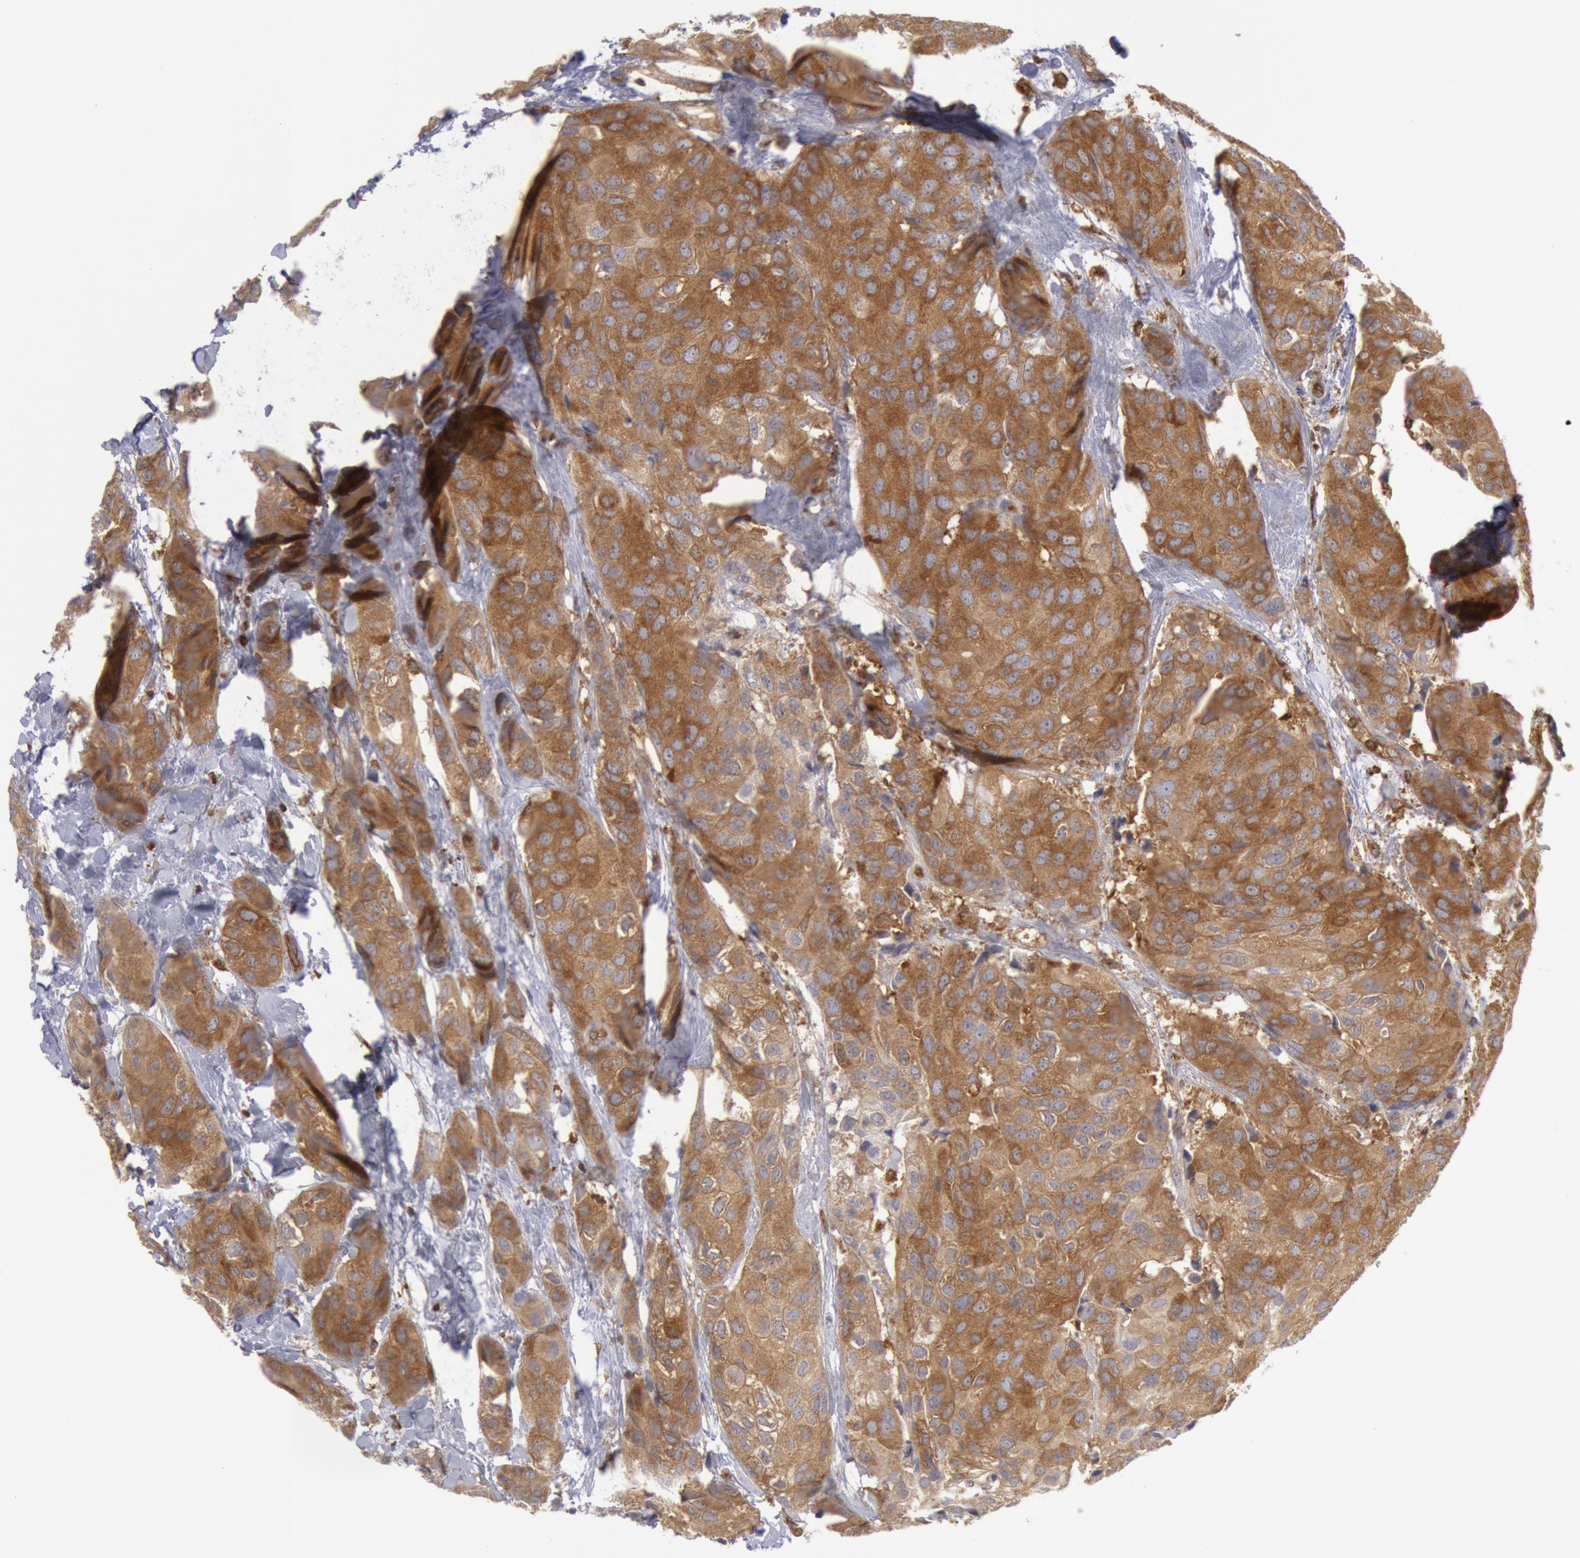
{"staining": {"intensity": "strong", "quantity": ">75%", "location": "cytoplasmic/membranous"}, "tissue": "breast cancer", "cell_type": "Tumor cells", "image_type": "cancer", "snomed": [{"axis": "morphology", "description": "Duct carcinoma"}, {"axis": "topography", "description": "Breast"}], "caption": "Immunohistochemistry (DAB (3,3'-diaminobenzidine)) staining of human breast cancer shows strong cytoplasmic/membranous protein positivity in about >75% of tumor cells.", "gene": "IKBKB", "patient": {"sex": "female", "age": 68}}